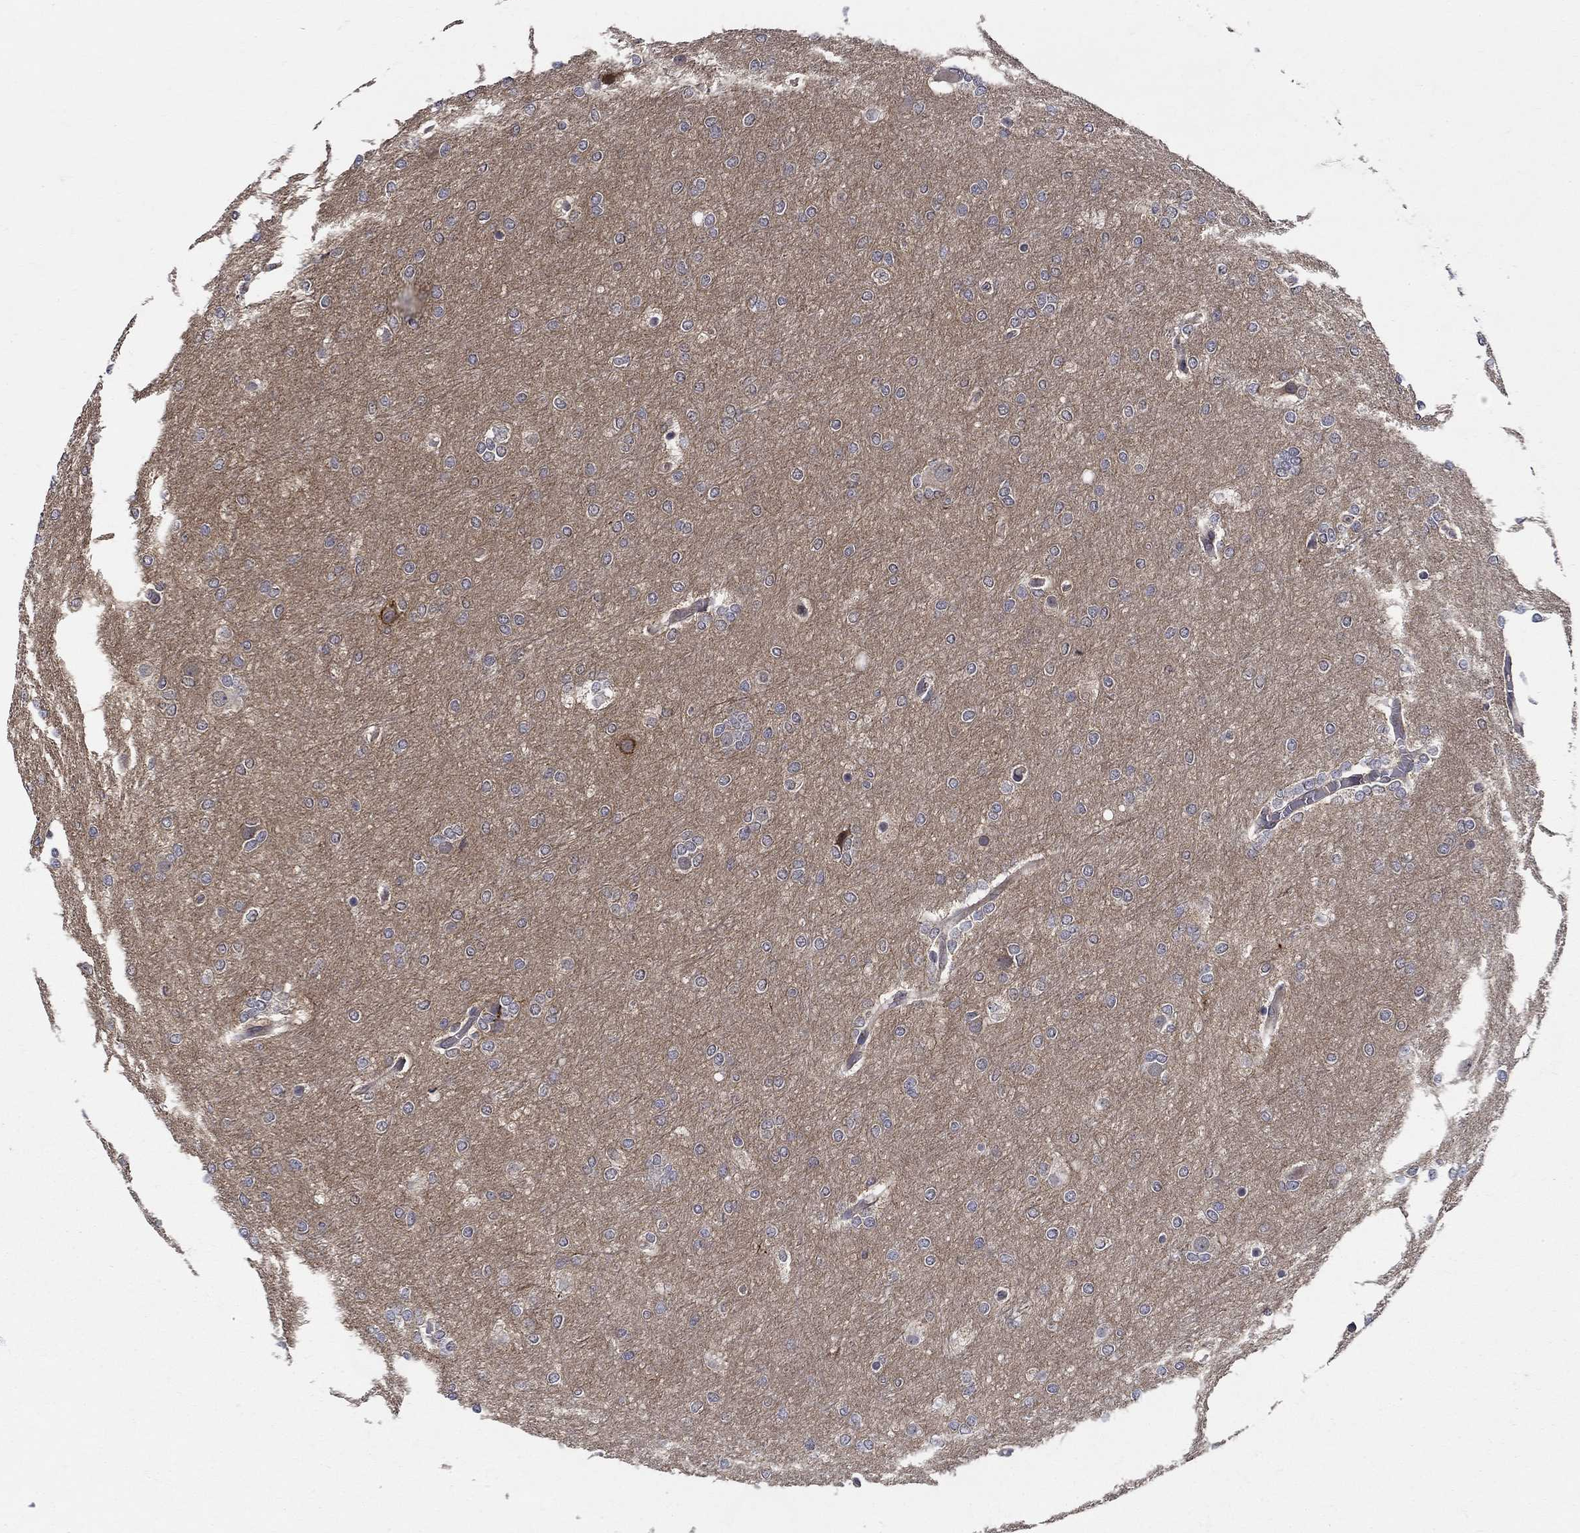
{"staining": {"intensity": "negative", "quantity": "none", "location": "none"}, "tissue": "glioma", "cell_type": "Tumor cells", "image_type": "cancer", "snomed": [{"axis": "morphology", "description": "Glioma, malignant, High grade"}, {"axis": "topography", "description": "Brain"}], "caption": "A high-resolution micrograph shows immunohistochemistry staining of high-grade glioma (malignant), which exhibits no significant positivity in tumor cells. (DAB (3,3'-diaminobenzidine) IHC, high magnification).", "gene": "ZNF594", "patient": {"sex": "female", "age": 61}}